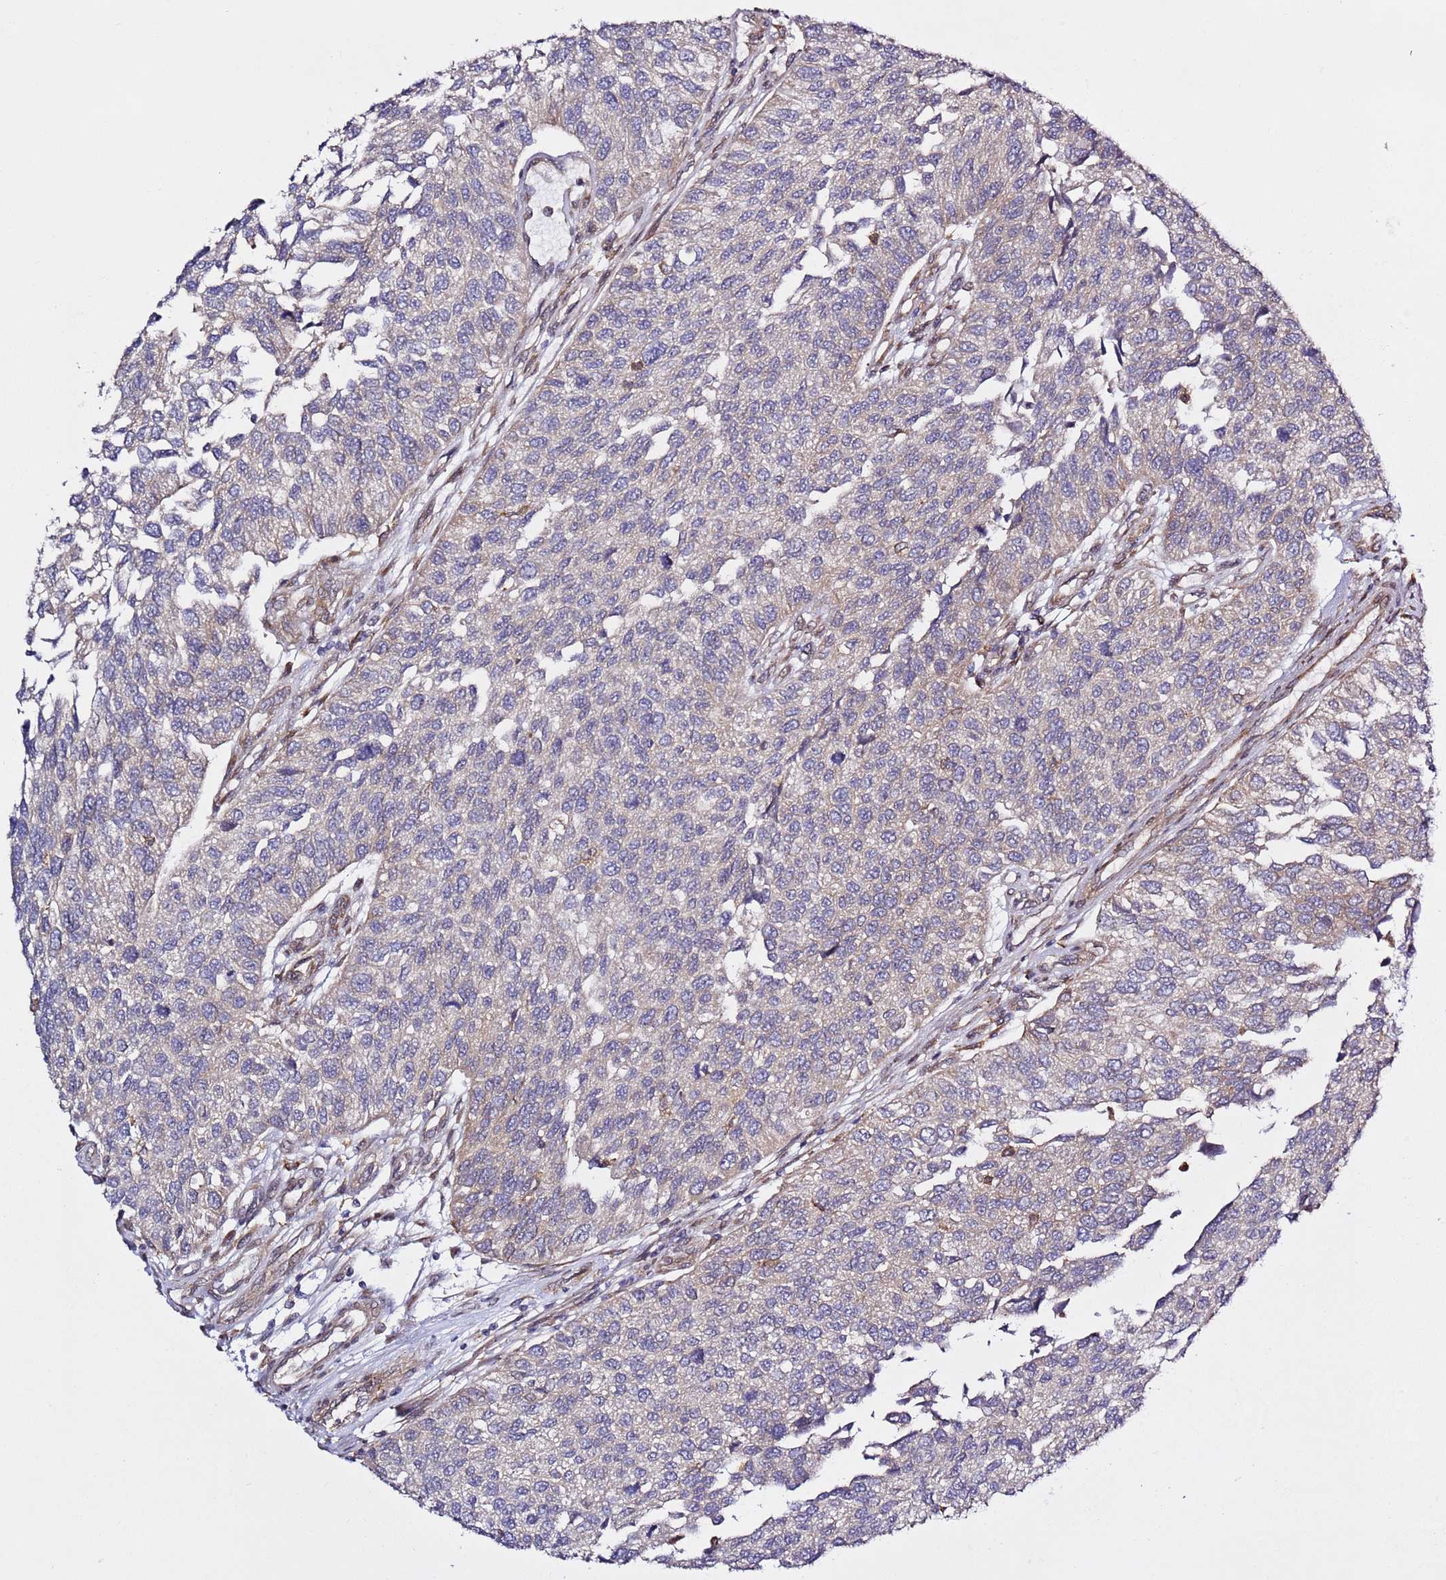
{"staining": {"intensity": "weak", "quantity": "25%-75%", "location": "cytoplasmic/membranous"}, "tissue": "urothelial cancer", "cell_type": "Tumor cells", "image_type": "cancer", "snomed": [{"axis": "morphology", "description": "Urothelial carcinoma, NOS"}, {"axis": "topography", "description": "Urinary bladder"}], "caption": "There is low levels of weak cytoplasmic/membranous positivity in tumor cells of transitional cell carcinoma, as demonstrated by immunohistochemical staining (brown color).", "gene": "PRKAB2", "patient": {"sex": "male", "age": 55}}